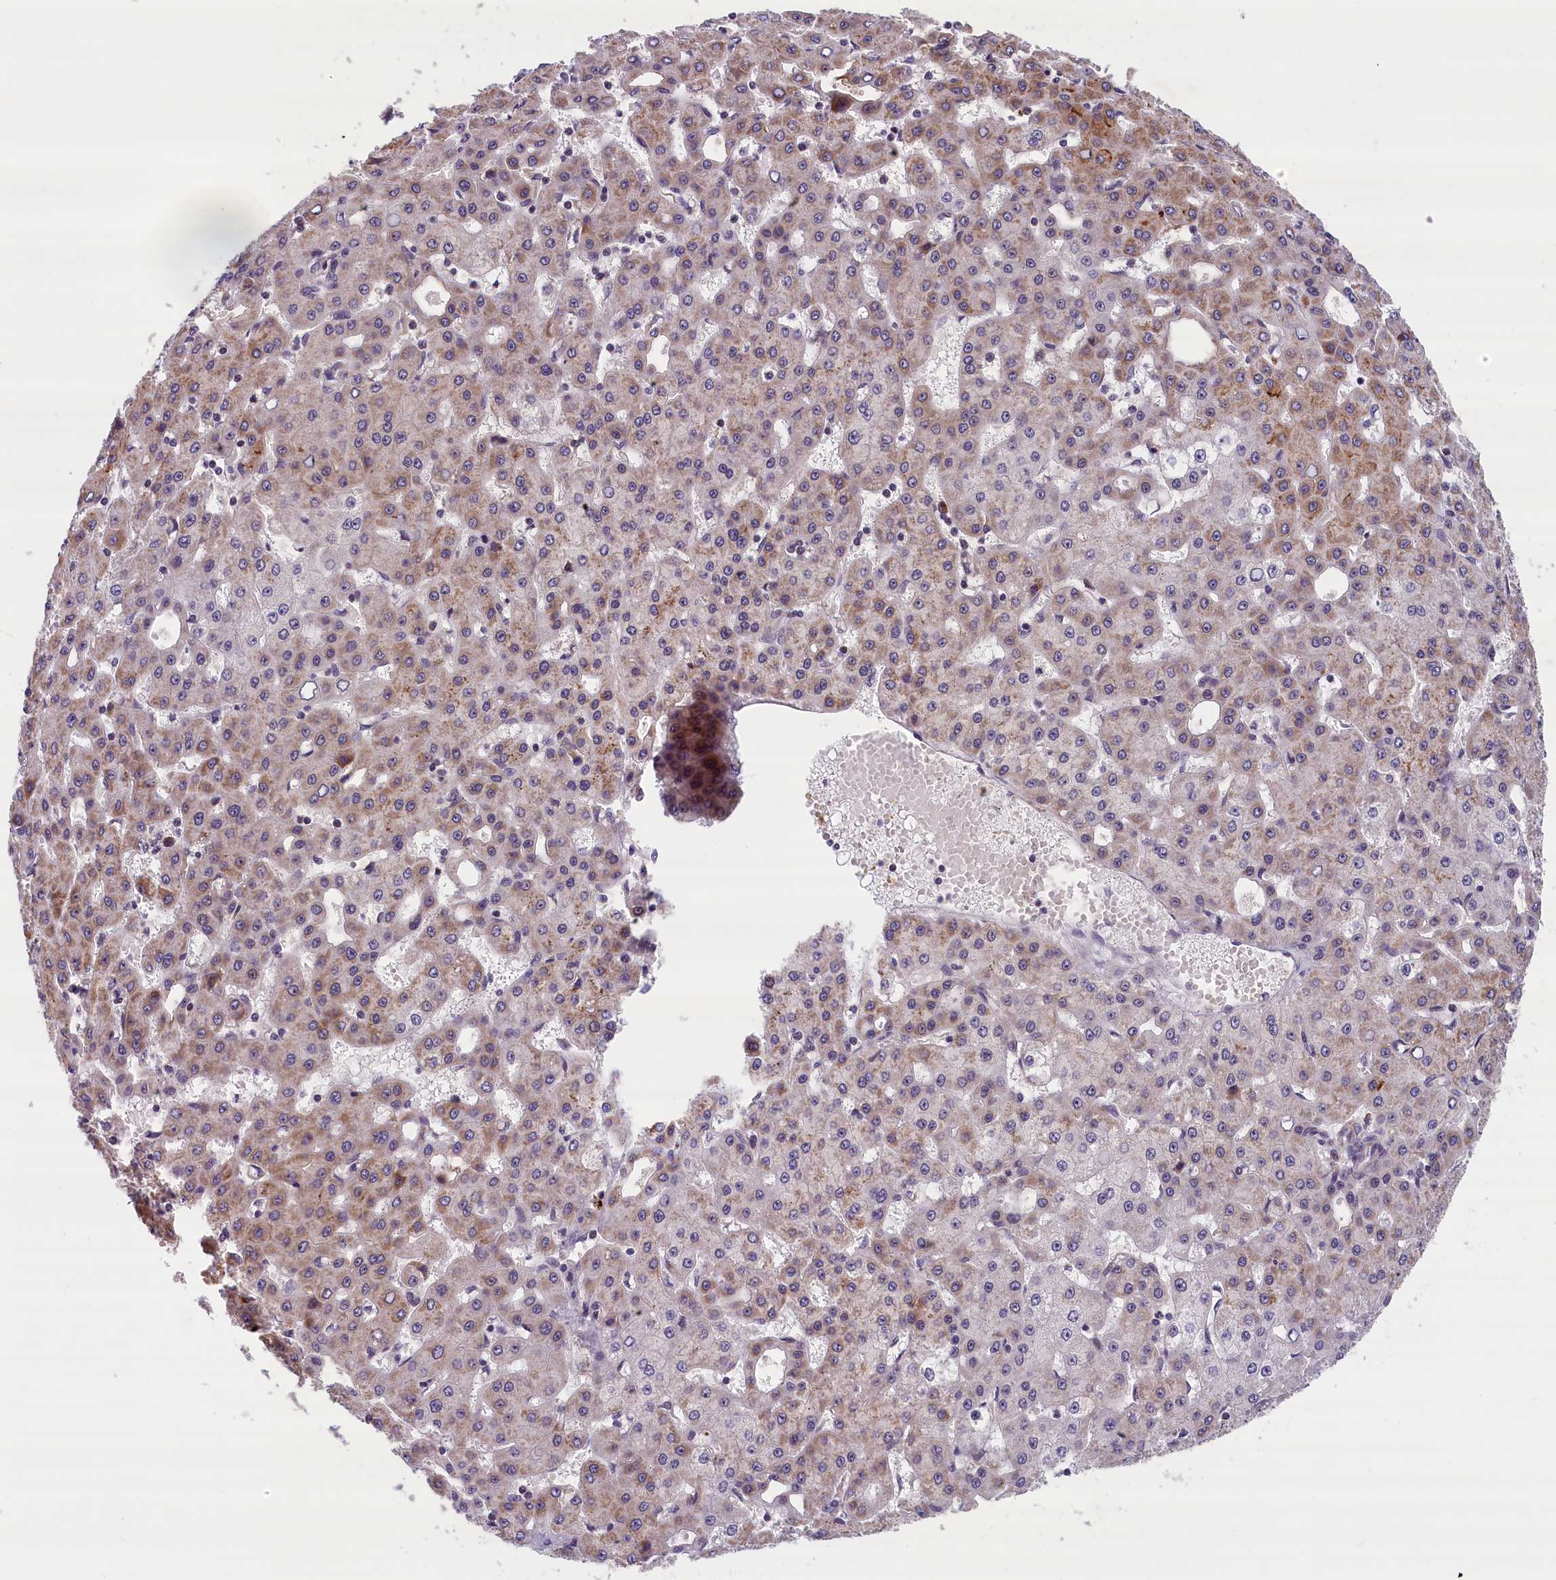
{"staining": {"intensity": "moderate", "quantity": "25%-75%", "location": "cytoplasmic/membranous"}, "tissue": "liver cancer", "cell_type": "Tumor cells", "image_type": "cancer", "snomed": [{"axis": "morphology", "description": "Carcinoma, Hepatocellular, NOS"}, {"axis": "topography", "description": "Liver"}], "caption": "High-power microscopy captured an IHC photomicrograph of liver cancer (hepatocellular carcinoma), revealing moderate cytoplasmic/membranous staining in about 25%-75% of tumor cells.", "gene": "KCNK6", "patient": {"sex": "male", "age": 47}}